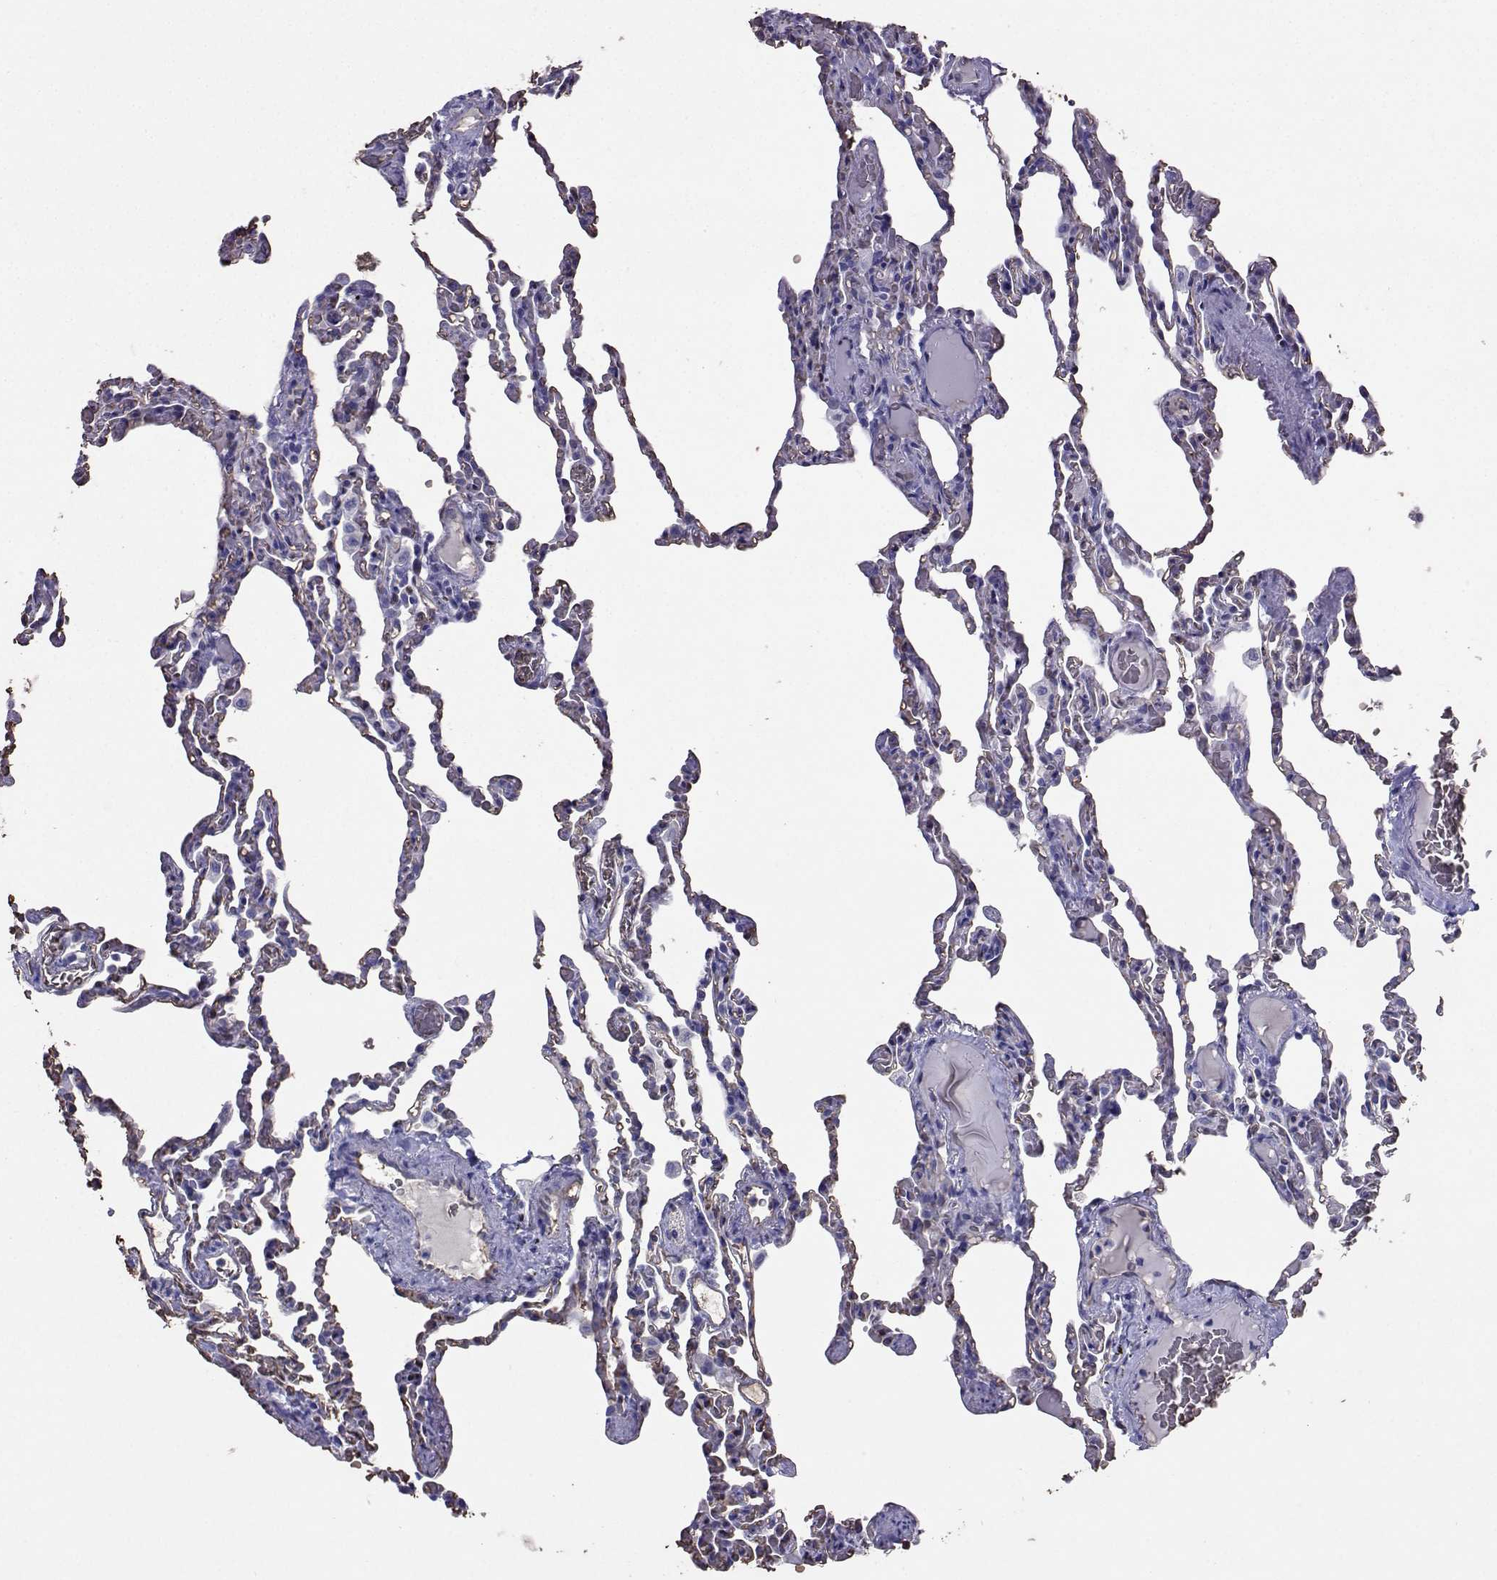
{"staining": {"intensity": "negative", "quantity": "none", "location": "none"}, "tissue": "lung", "cell_type": "Alveolar cells", "image_type": "normal", "snomed": [{"axis": "morphology", "description": "Normal tissue, NOS"}, {"axis": "topography", "description": "Lung"}], "caption": "This is an immunohistochemistry image of benign human lung. There is no staining in alveolar cells.", "gene": "CLUL1", "patient": {"sex": "female", "age": 43}}